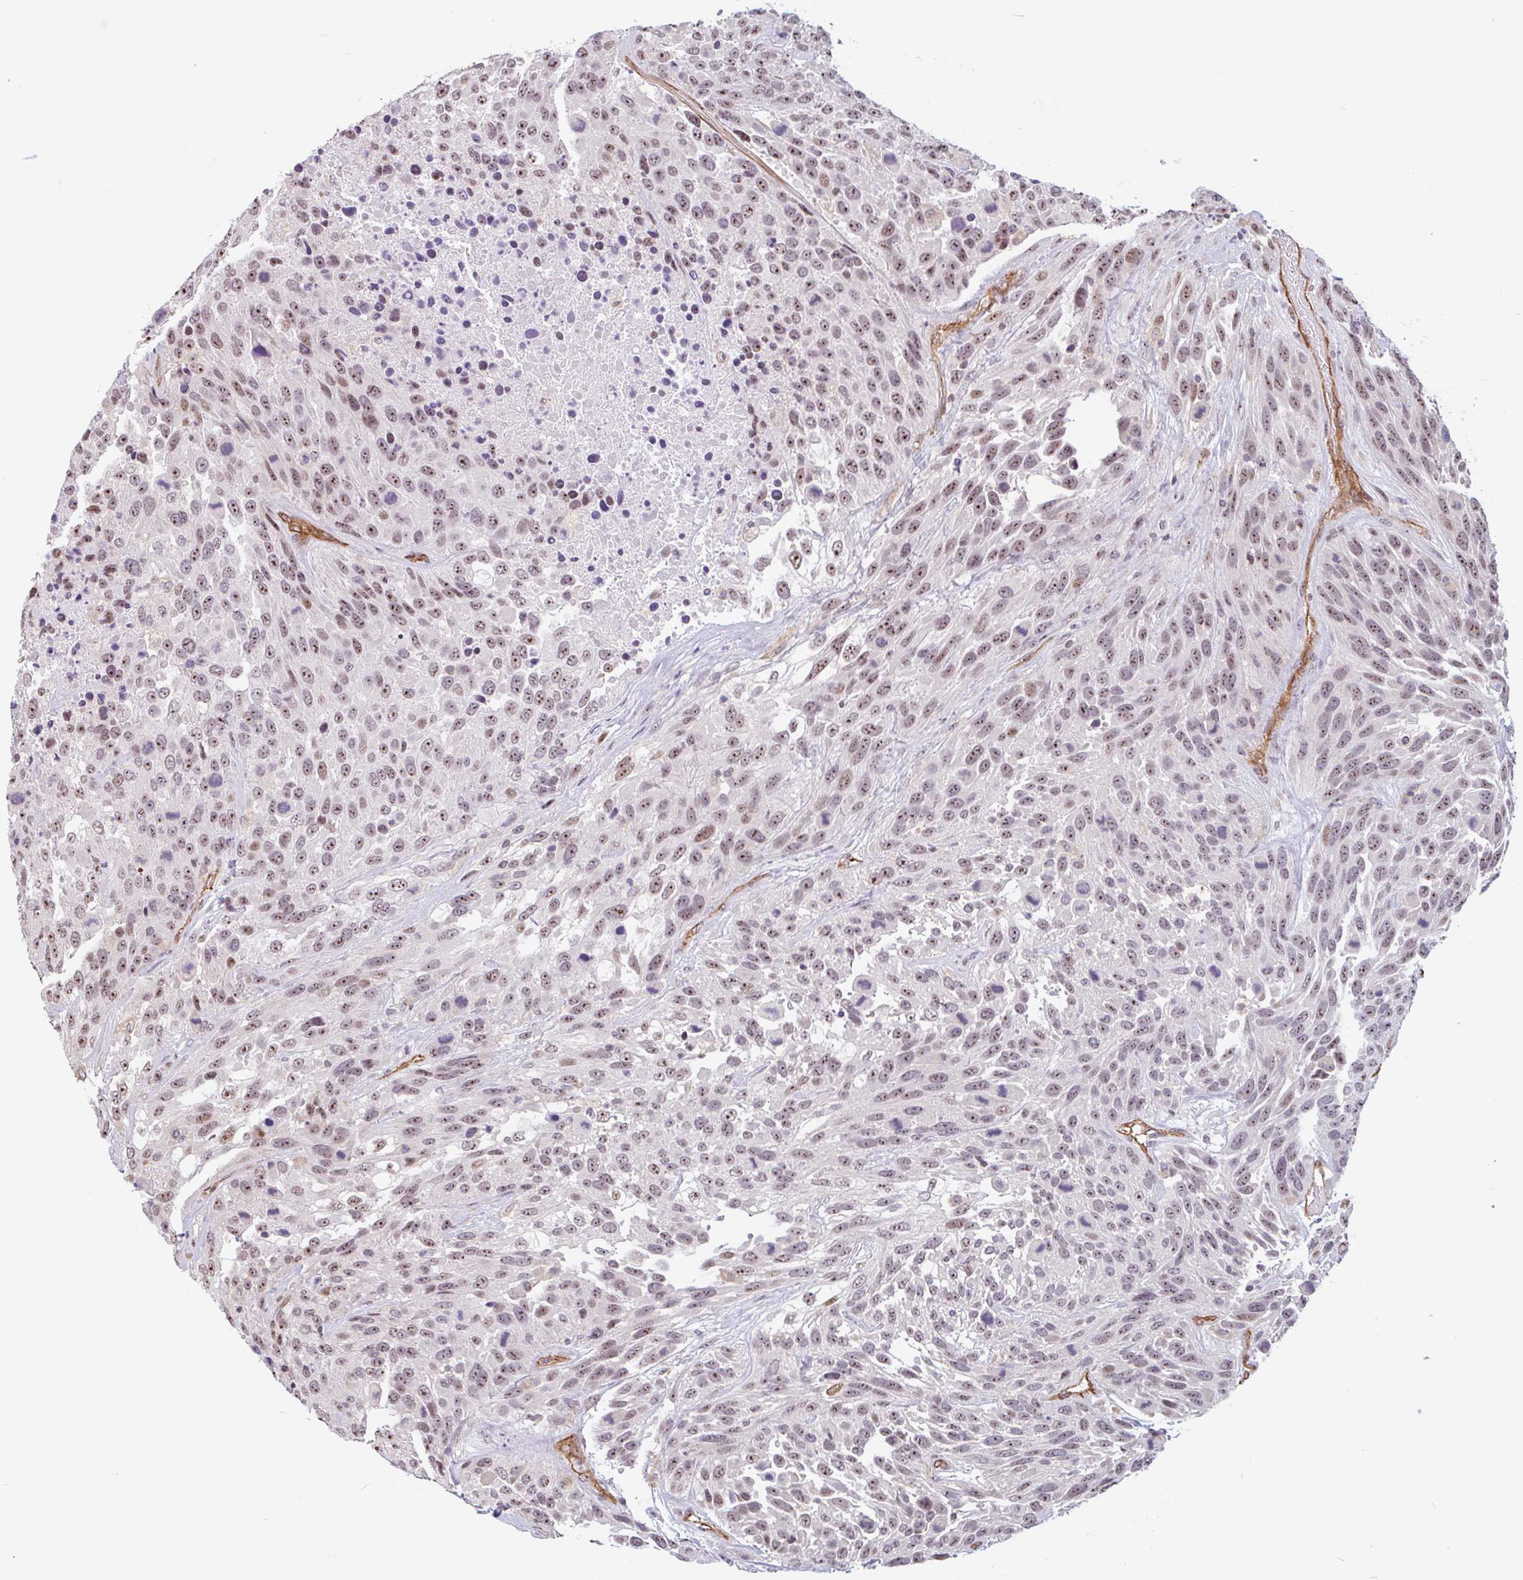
{"staining": {"intensity": "moderate", "quantity": ">75%", "location": "nuclear"}, "tissue": "urothelial cancer", "cell_type": "Tumor cells", "image_type": "cancer", "snomed": [{"axis": "morphology", "description": "Urothelial carcinoma, High grade"}, {"axis": "topography", "description": "Urinary bladder"}], "caption": "An image of high-grade urothelial carcinoma stained for a protein displays moderate nuclear brown staining in tumor cells. Using DAB (brown) and hematoxylin (blue) stains, captured at high magnification using brightfield microscopy.", "gene": "ZNF689", "patient": {"sex": "female", "age": 70}}